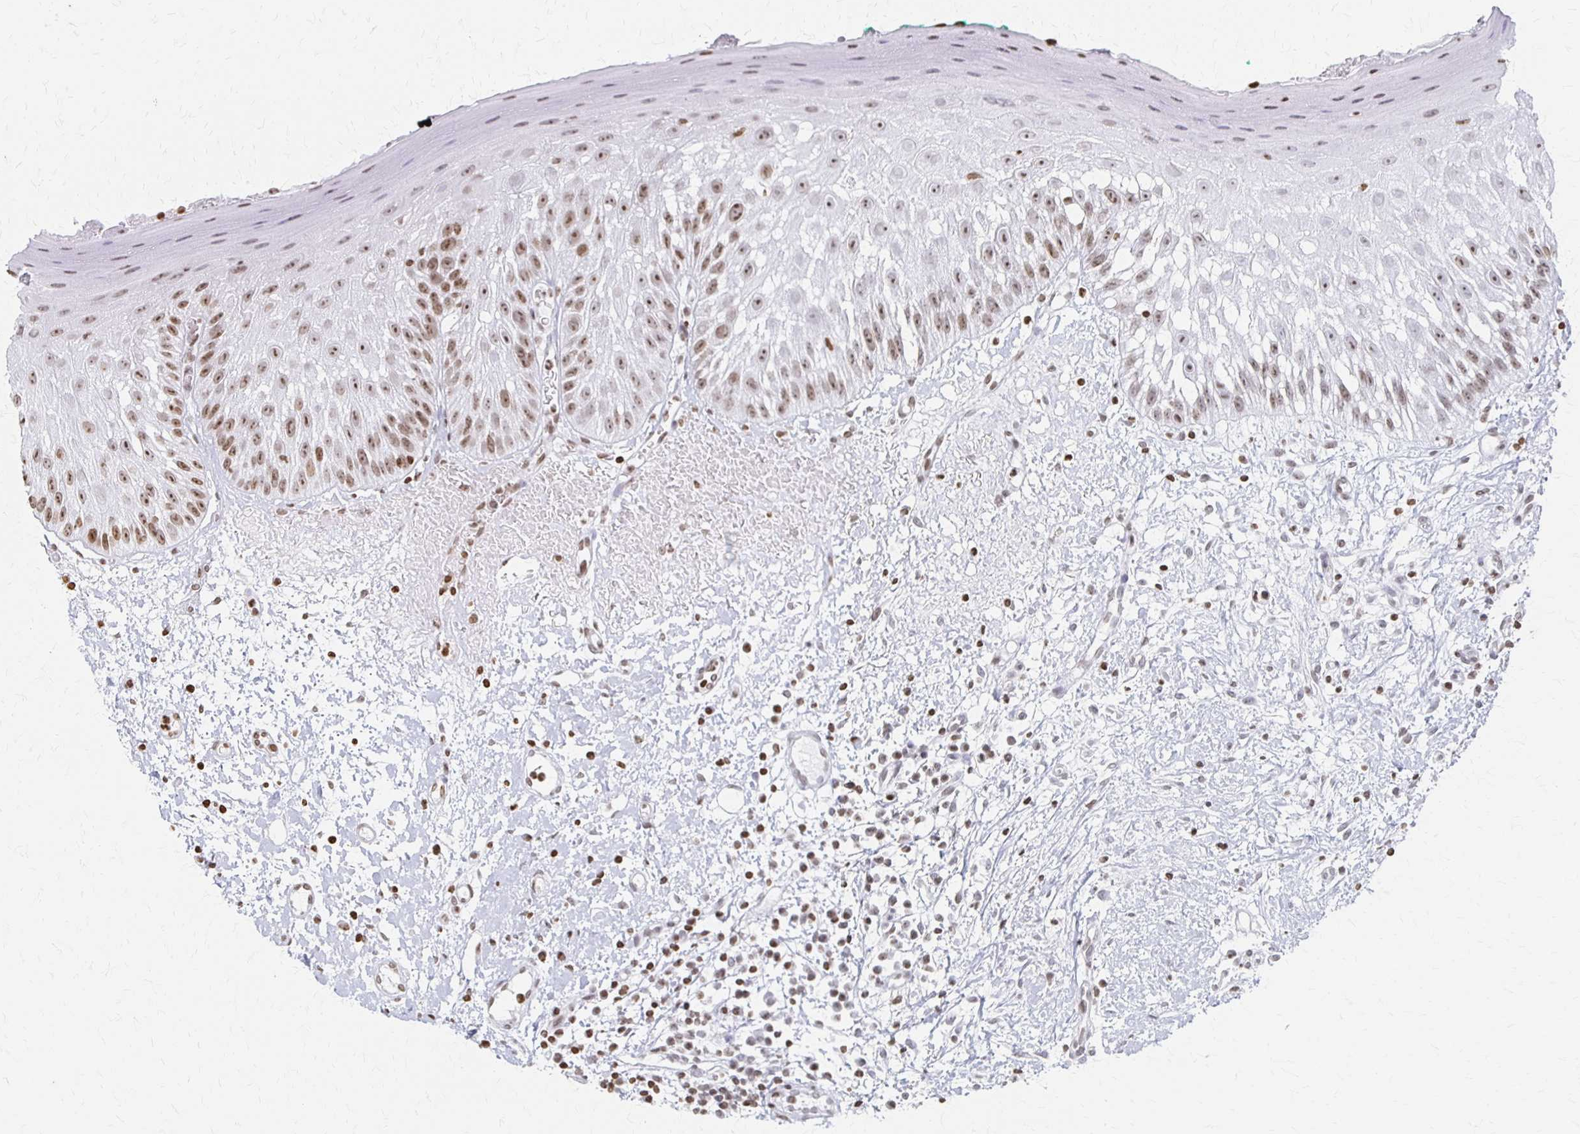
{"staining": {"intensity": "moderate", "quantity": "25%-75%", "location": "nuclear"}, "tissue": "oral mucosa", "cell_type": "Squamous epithelial cells", "image_type": "normal", "snomed": [{"axis": "morphology", "description": "Normal tissue, NOS"}, {"axis": "topography", "description": "Oral tissue"}, {"axis": "topography", "description": "Tounge, NOS"}], "caption": "This image reveals unremarkable oral mucosa stained with IHC to label a protein in brown. The nuclear of squamous epithelial cells show moderate positivity for the protein. Nuclei are counter-stained blue.", "gene": "ZNF280C", "patient": {"sex": "male", "age": 83}}